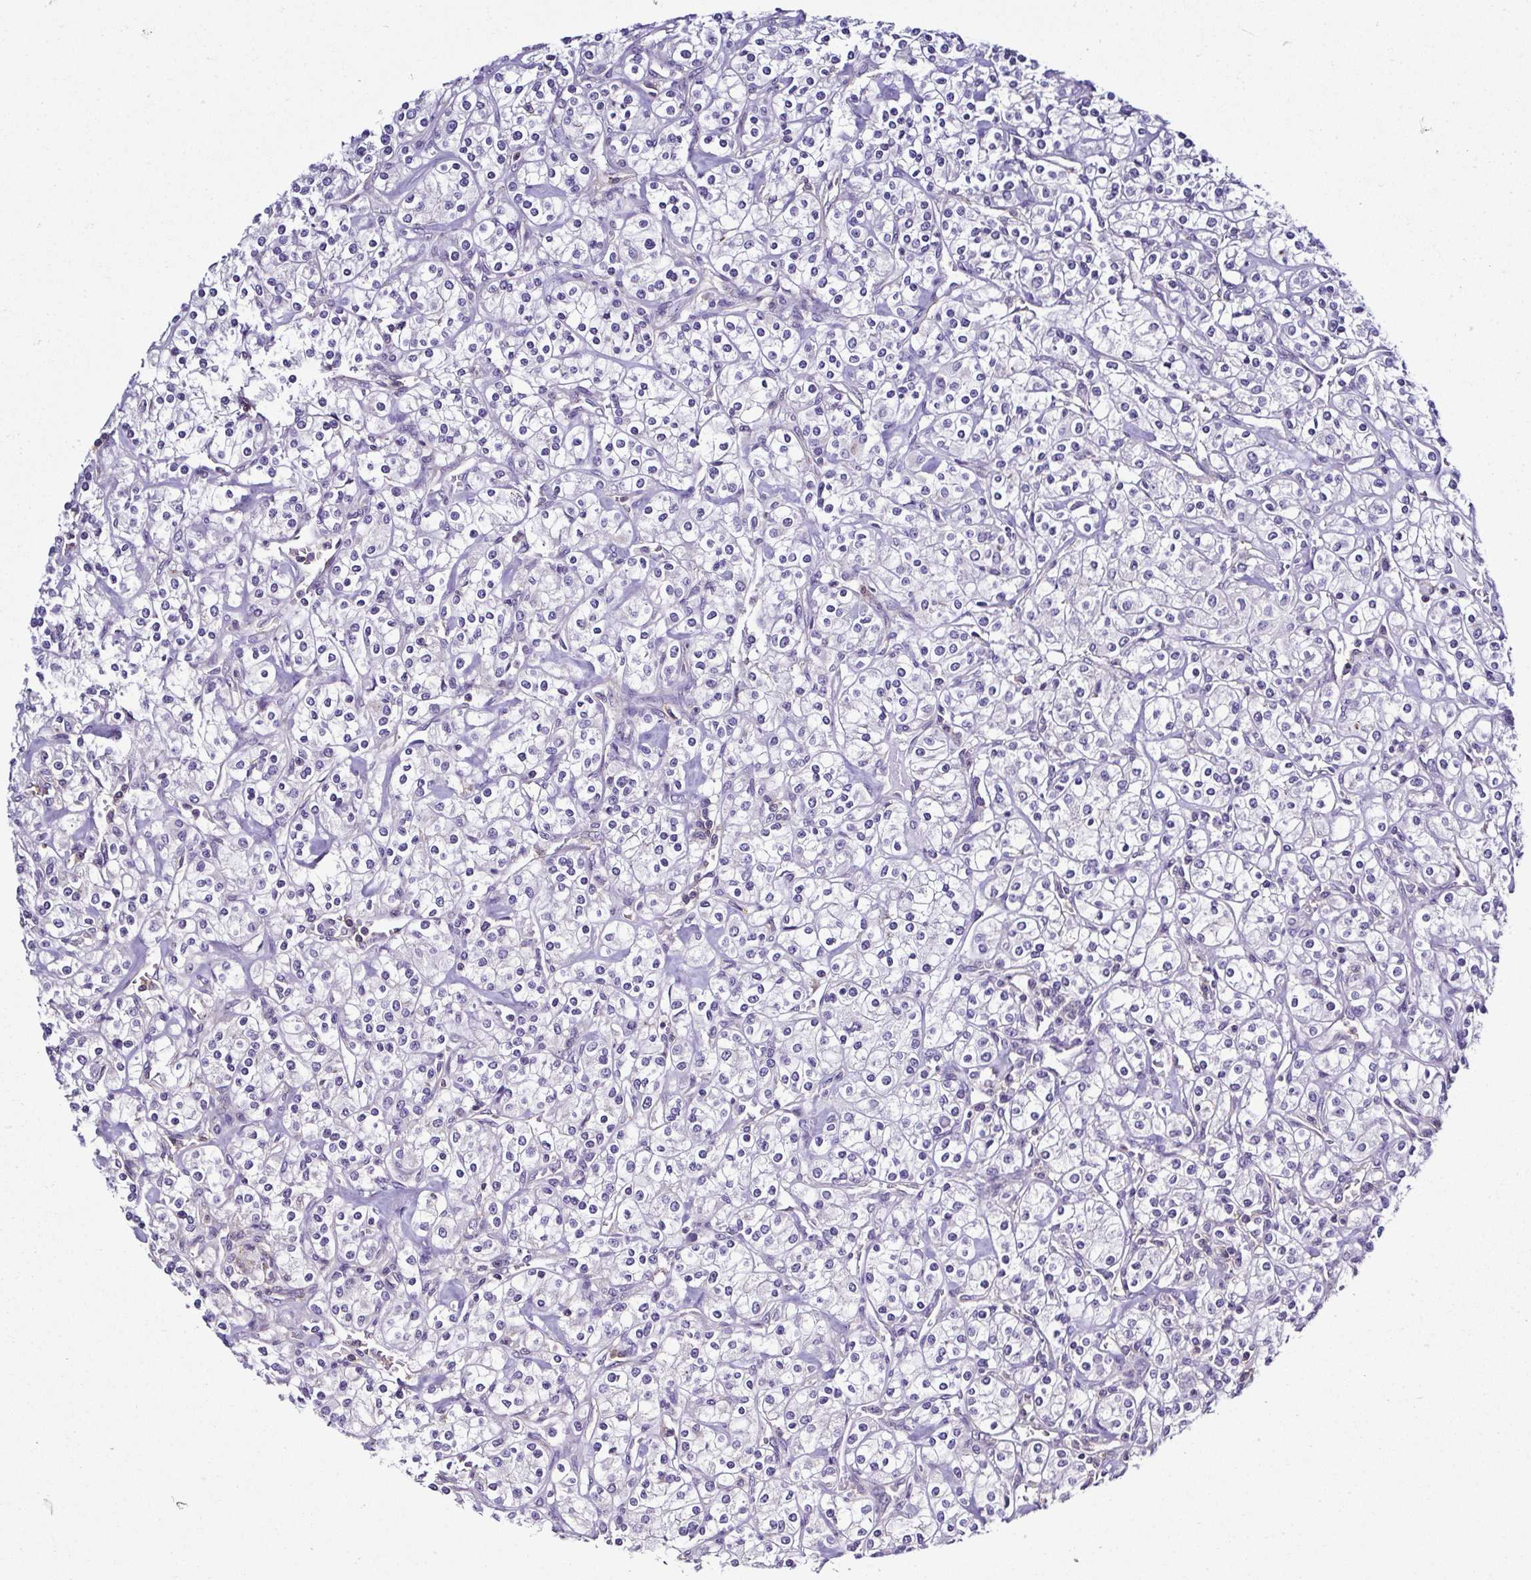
{"staining": {"intensity": "negative", "quantity": "none", "location": "none"}, "tissue": "renal cancer", "cell_type": "Tumor cells", "image_type": "cancer", "snomed": [{"axis": "morphology", "description": "Adenocarcinoma, NOS"}, {"axis": "topography", "description": "Kidney"}], "caption": "A photomicrograph of adenocarcinoma (renal) stained for a protein exhibits no brown staining in tumor cells. (DAB IHC with hematoxylin counter stain).", "gene": "TNNT2", "patient": {"sex": "male", "age": 77}}